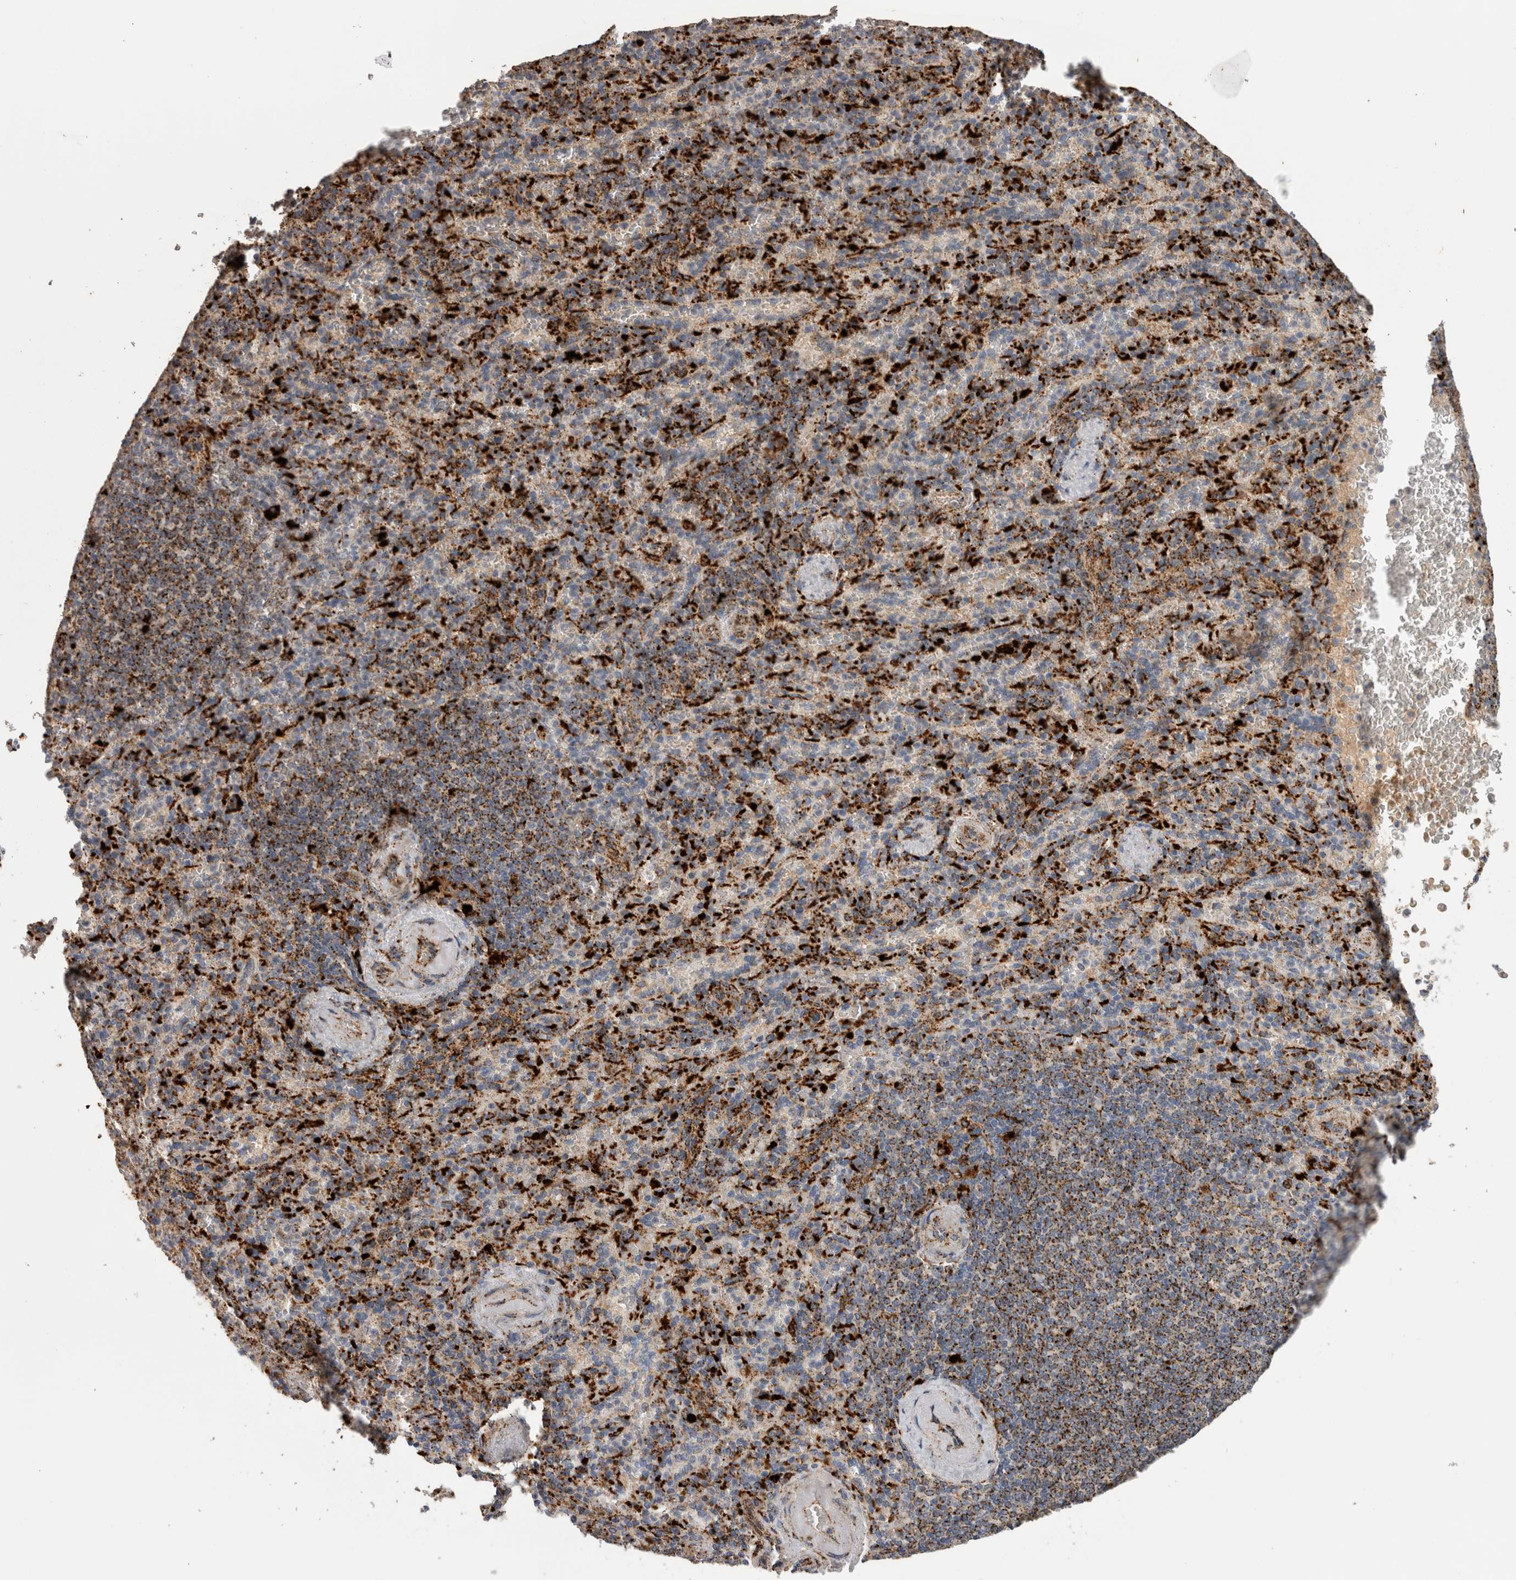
{"staining": {"intensity": "moderate", "quantity": "25%-75%", "location": "cytoplasmic/membranous"}, "tissue": "spleen", "cell_type": "Cells in red pulp", "image_type": "normal", "snomed": [{"axis": "morphology", "description": "Normal tissue, NOS"}, {"axis": "topography", "description": "Spleen"}], "caption": "Immunohistochemistry (IHC) (DAB) staining of unremarkable spleen shows moderate cytoplasmic/membranous protein staining in about 25%-75% of cells in red pulp.", "gene": "CTSZ", "patient": {"sex": "female", "age": 74}}